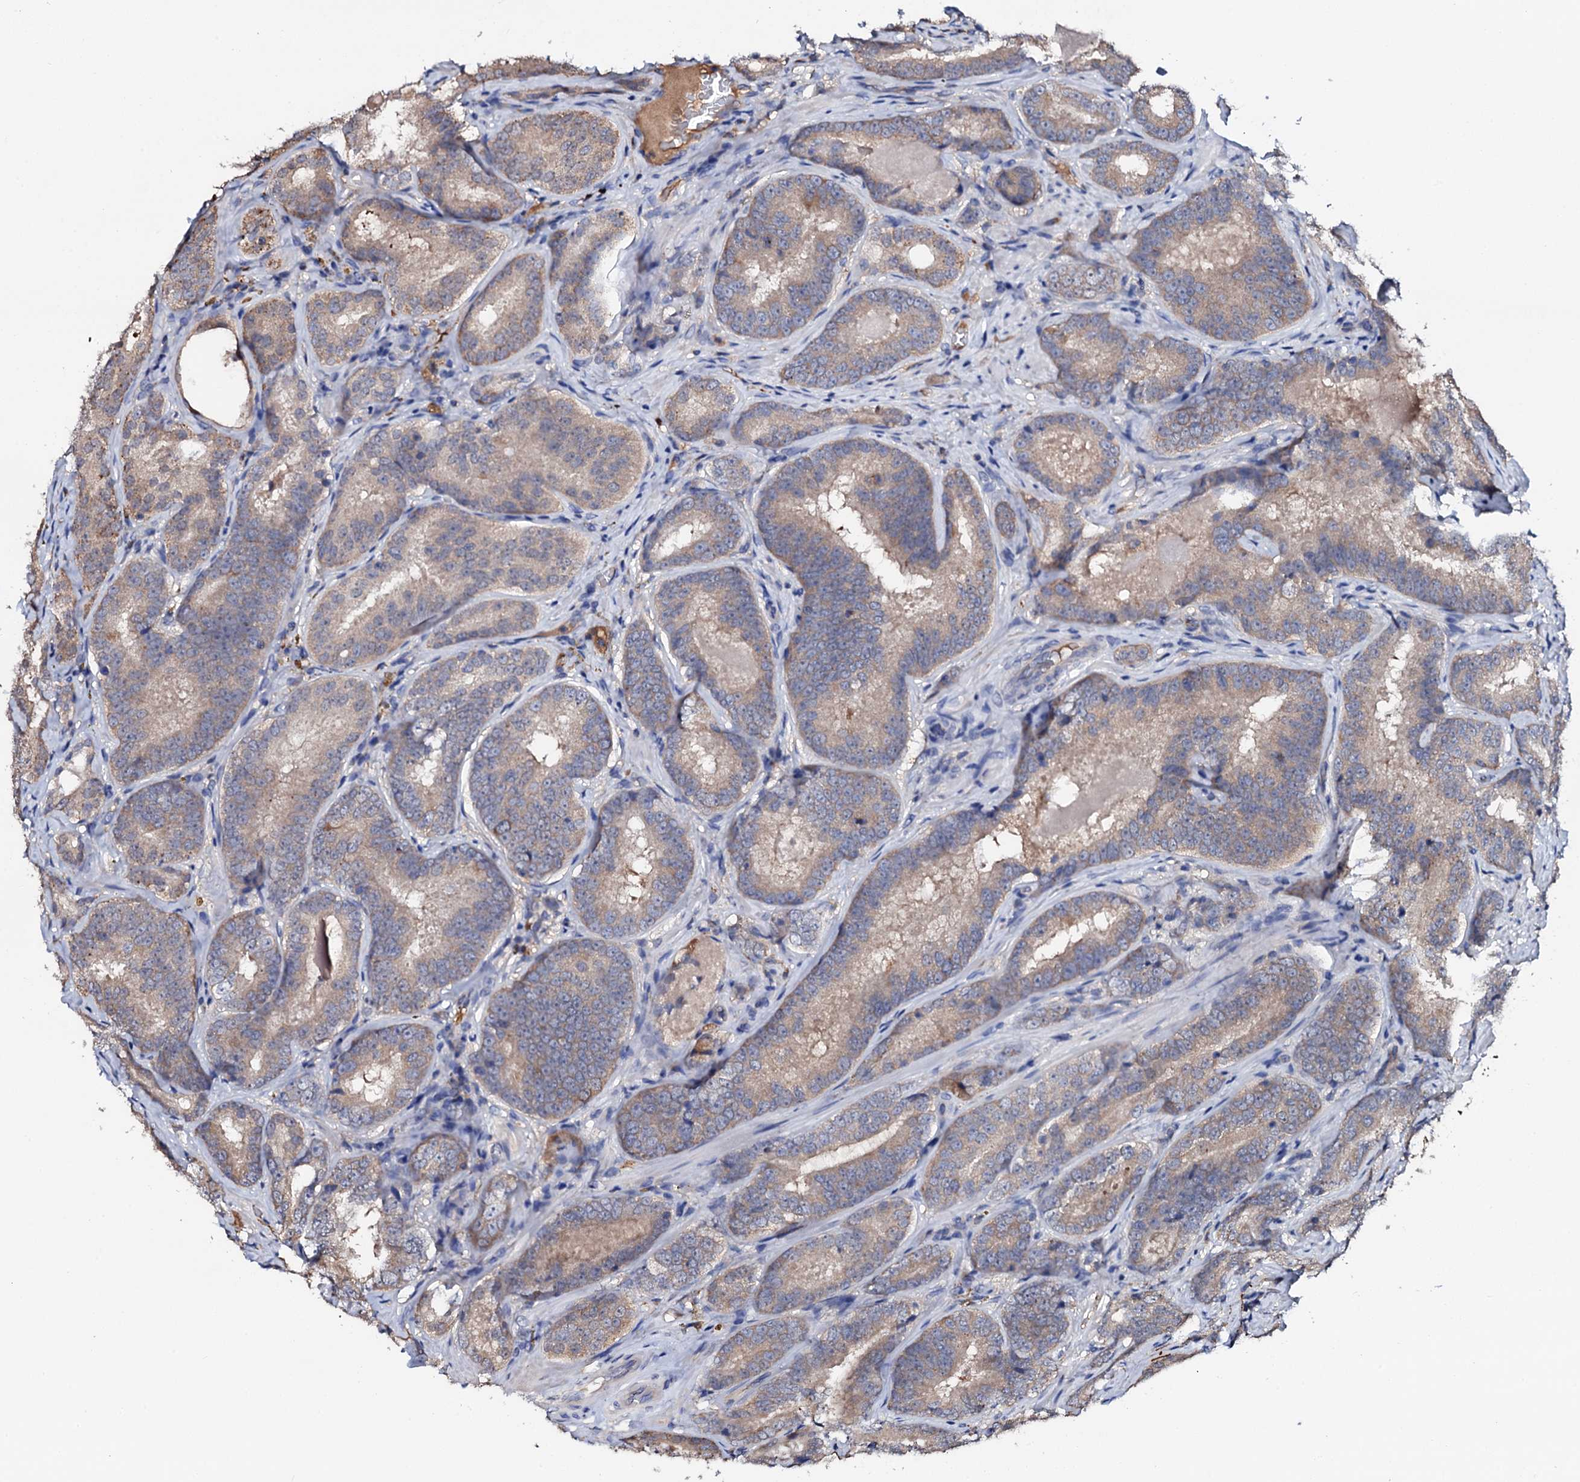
{"staining": {"intensity": "moderate", "quantity": ">75%", "location": "cytoplasmic/membranous"}, "tissue": "prostate cancer", "cell_type": "Tumor cells", "image_type": "cancer", "snomed": [{"axis": "morphology", "description": "Adenocarcinoma, High grade"}, {"axis": "topography", "description": "Prostate"}], "caption": "This micrograph displays prostate adenocarcinoma (high-grade) stained with IHC to label a protein in brown. The cytoplasmic/membranous of tumor cells show moderate positivity for the protein. Nuclei are counter-stained blue.", "gene": "TCAF2", "patient": {"sex": "male", "age": 57}}